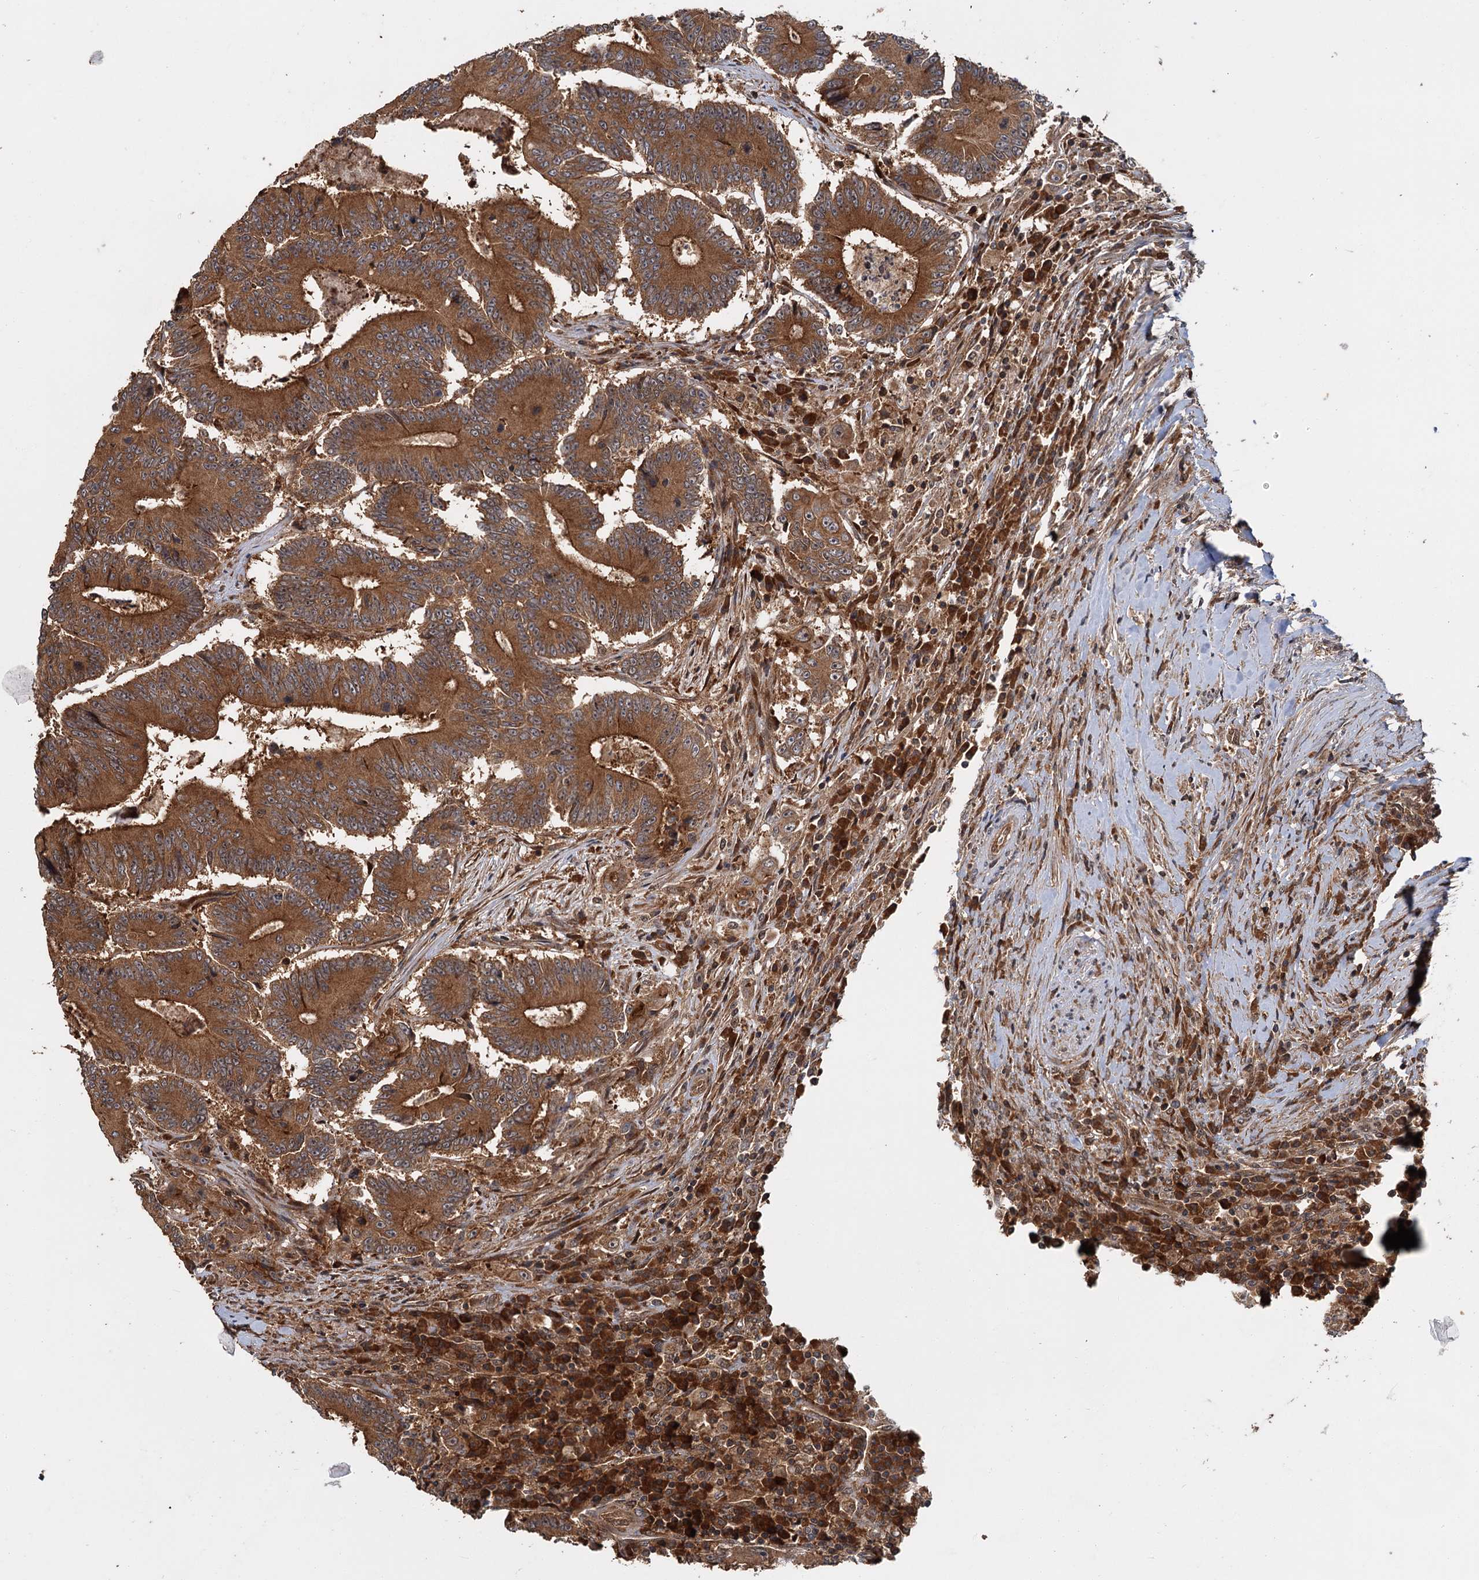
{"staining": {"intensity": "strong", "quantity": ">75%", "location": "cytoplasmic/membranous"}, "tissue": "colorectal cancer", "cell_type": "Tumor cells", "image_type": "cancer", "snomed": [{"axis": "morphology", "description": "Adenocarcinoma, NOS"}, {"axis": "topography", "description": "Colon"}], "caption": "DAB immunohistochemical staining of colorectal cancer shows strong cytoplasmic/membranous protein staining in approximately >75% of tumor cells.", "gene": "KANSL2", "patient": {"sex": "male", "age": 83}}